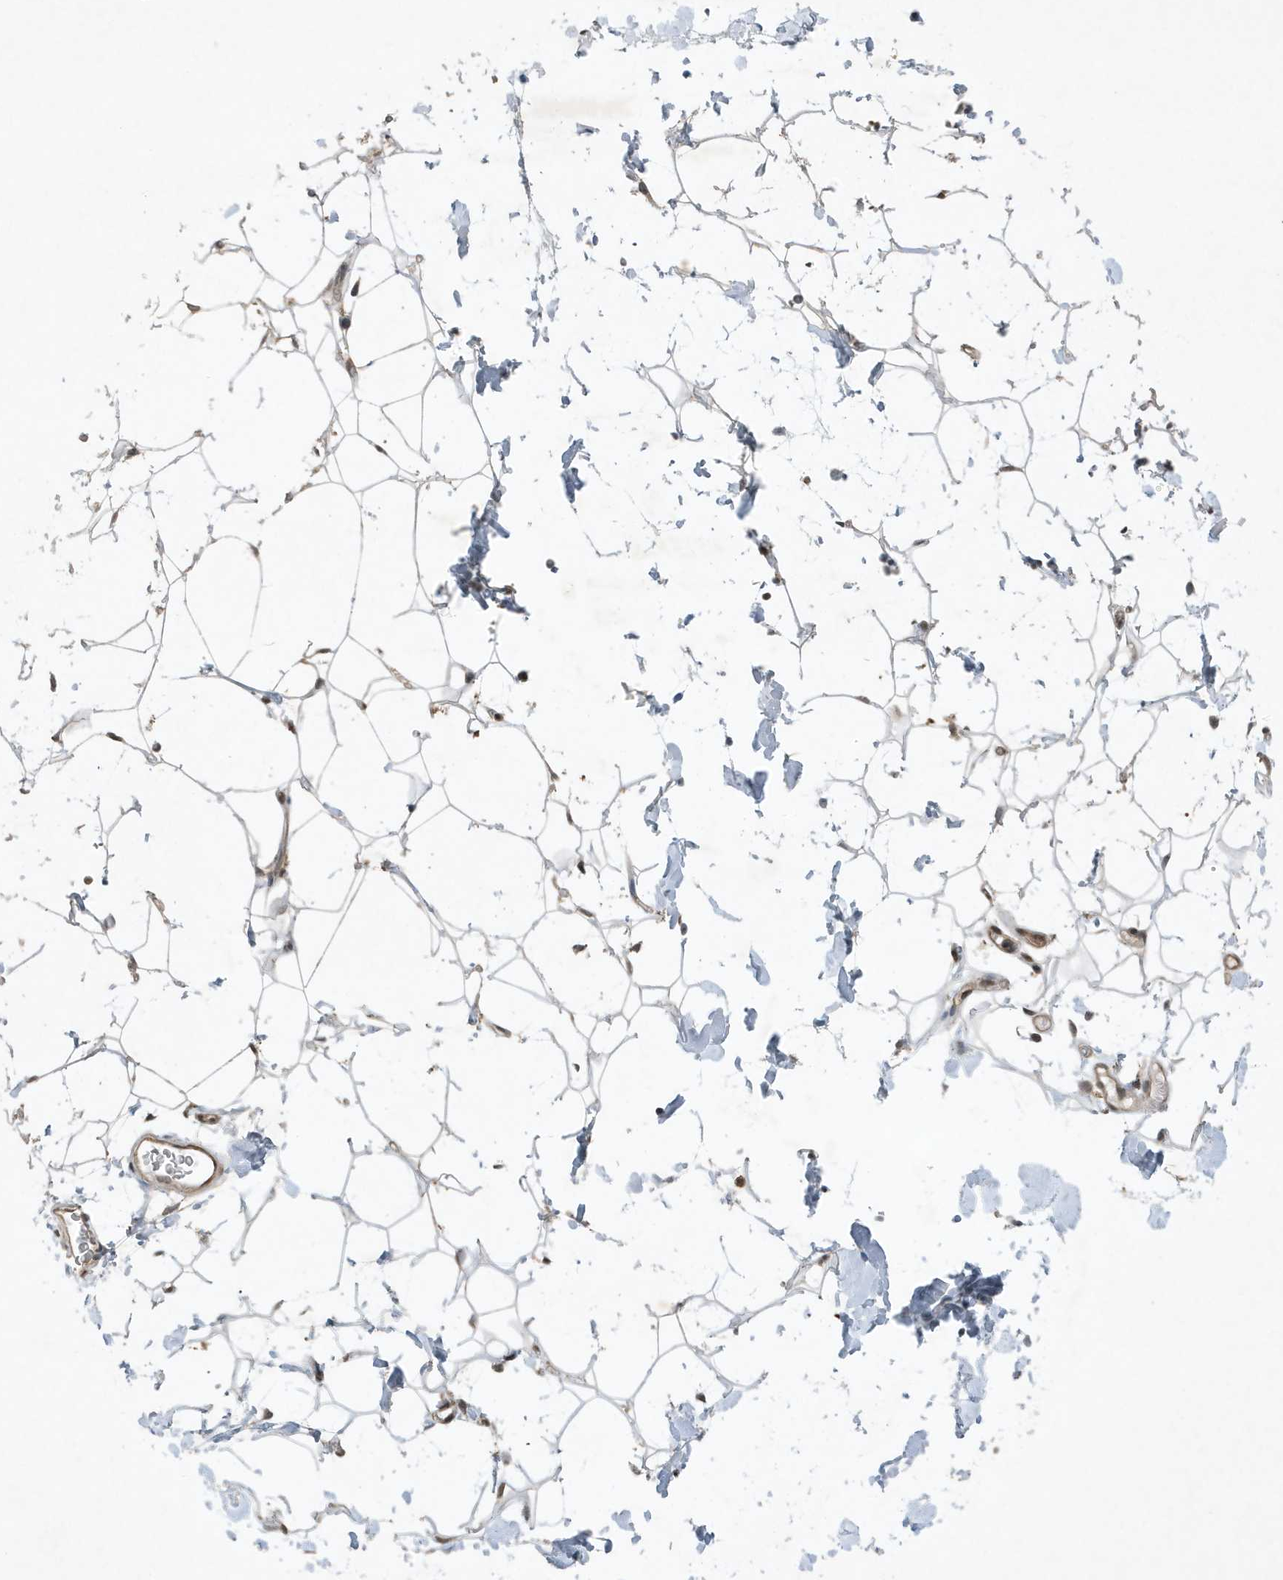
{"staining": {"intensity": "moderate", "quantity": ">75%", "location": "cytoplasmic/membranous,nuclear"}, "tissue": "adipose tissue", "cell_type": "Adipocytes", "image_type": "normal", "snomed": [{"axis": "morphology", "description": "Normal tissue, NOS"}, {"axis": "topography", "description": "Breast"}], "caption": "Immunohistochemical staining of unremarkable human adipose tissue shows >75% levels of moderate cytoplasmic/membranous,nuclear protein positivity in about >75% of adipocytes. The staining was performed using DAB (3,3'-diaminobenzidine), with brown indicating positive protein expression. Nuclei are stained blue with hematoxylin.", "gene": "HSPA1A", "patient": {"sex": "female", "age": 26}}